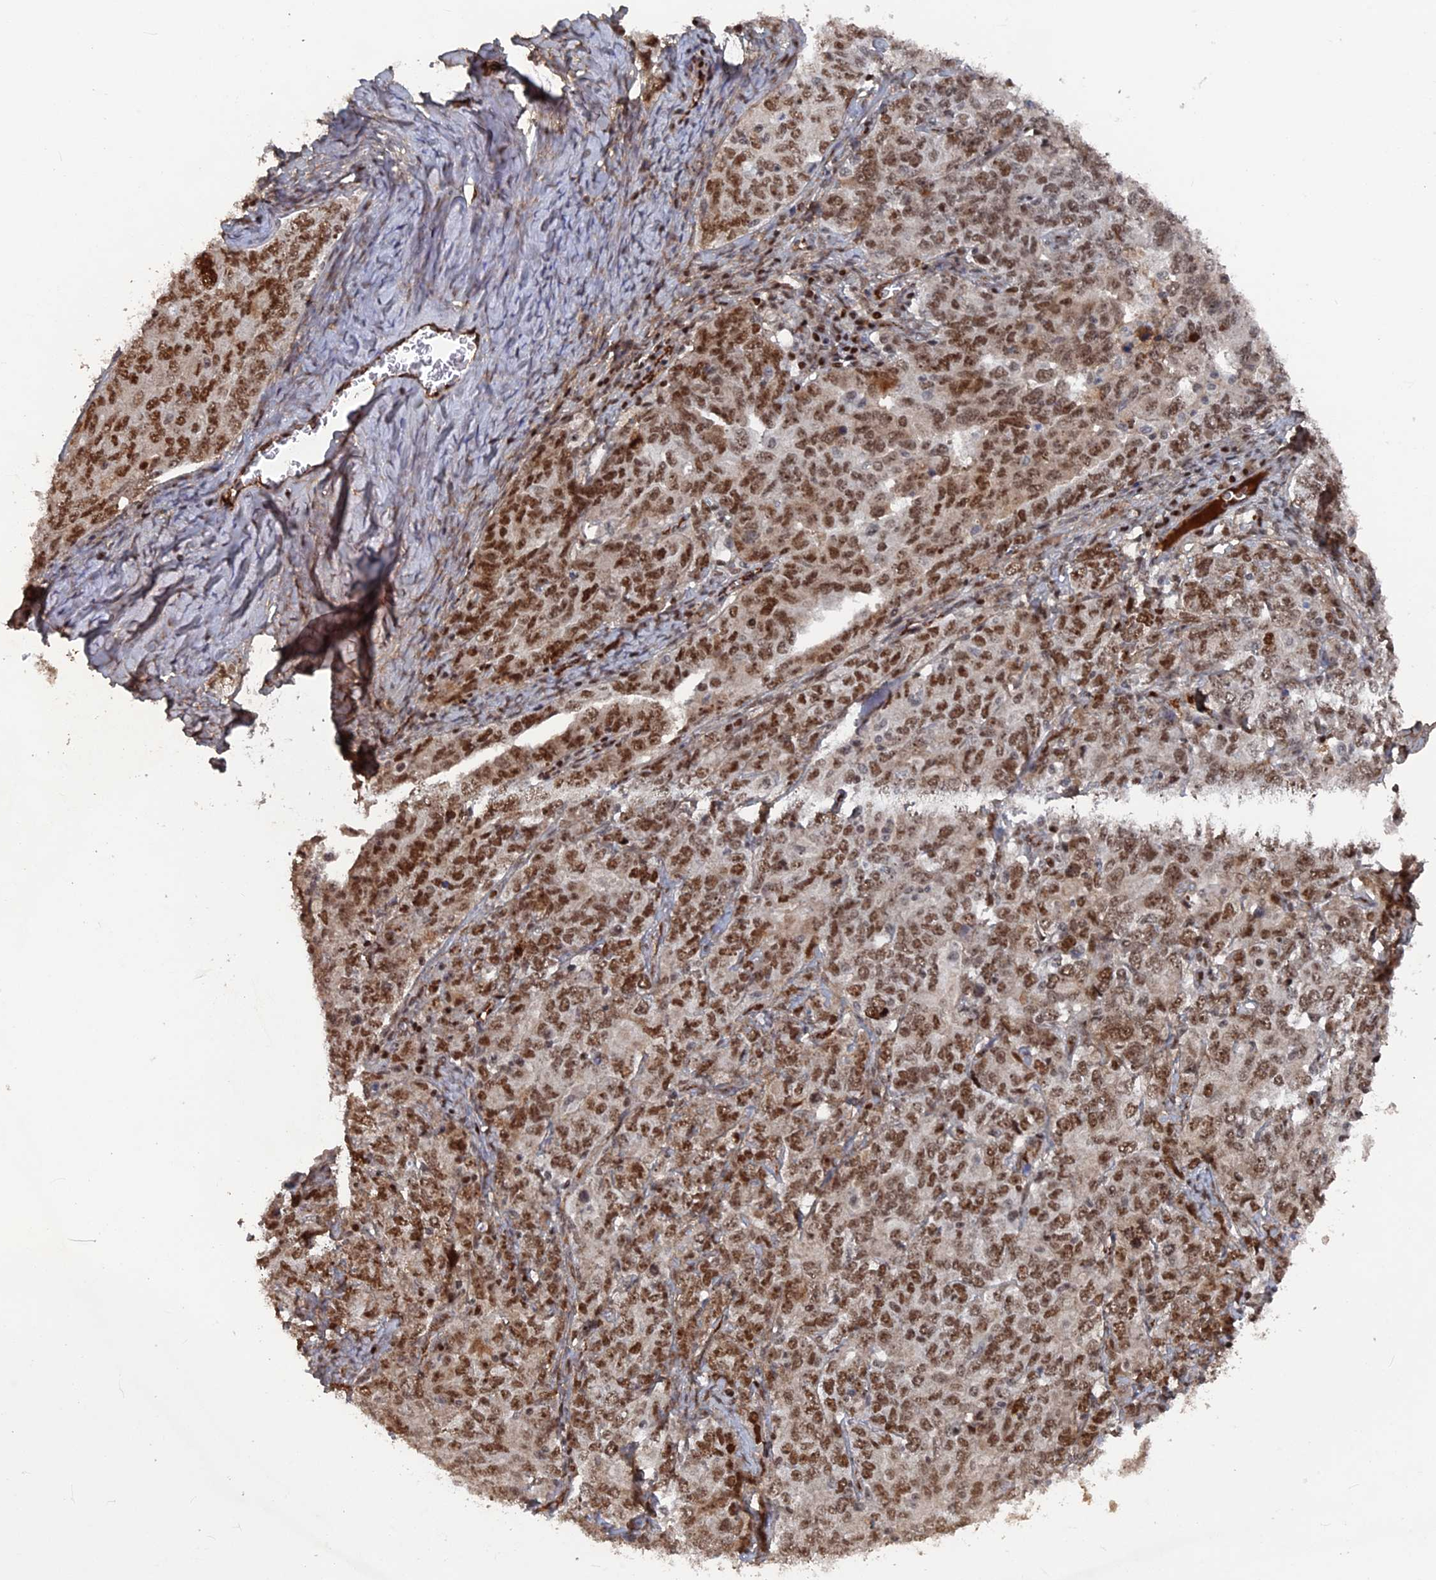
{"staining": {"intensity": "moderate", "quantity": ">75%", "location": "nuclear"}, "tissue": "ovarian cancer", "cell_type": "Tumor cells", "image_type": "cancer", "snomed": [{"axis": "morphology", "description": "Carcinoma, endometroid"}, {"axis": "topography", "description": "Ovary"}], "caption": "About >75% of tumor cells in human ovarian endometroid carcinoma reveal moderate nuclear protein positivity as visualized by brown immunohistochemical staining.", "gene": "SH3D21", "patient": {"sex": "female", "age": 62}}